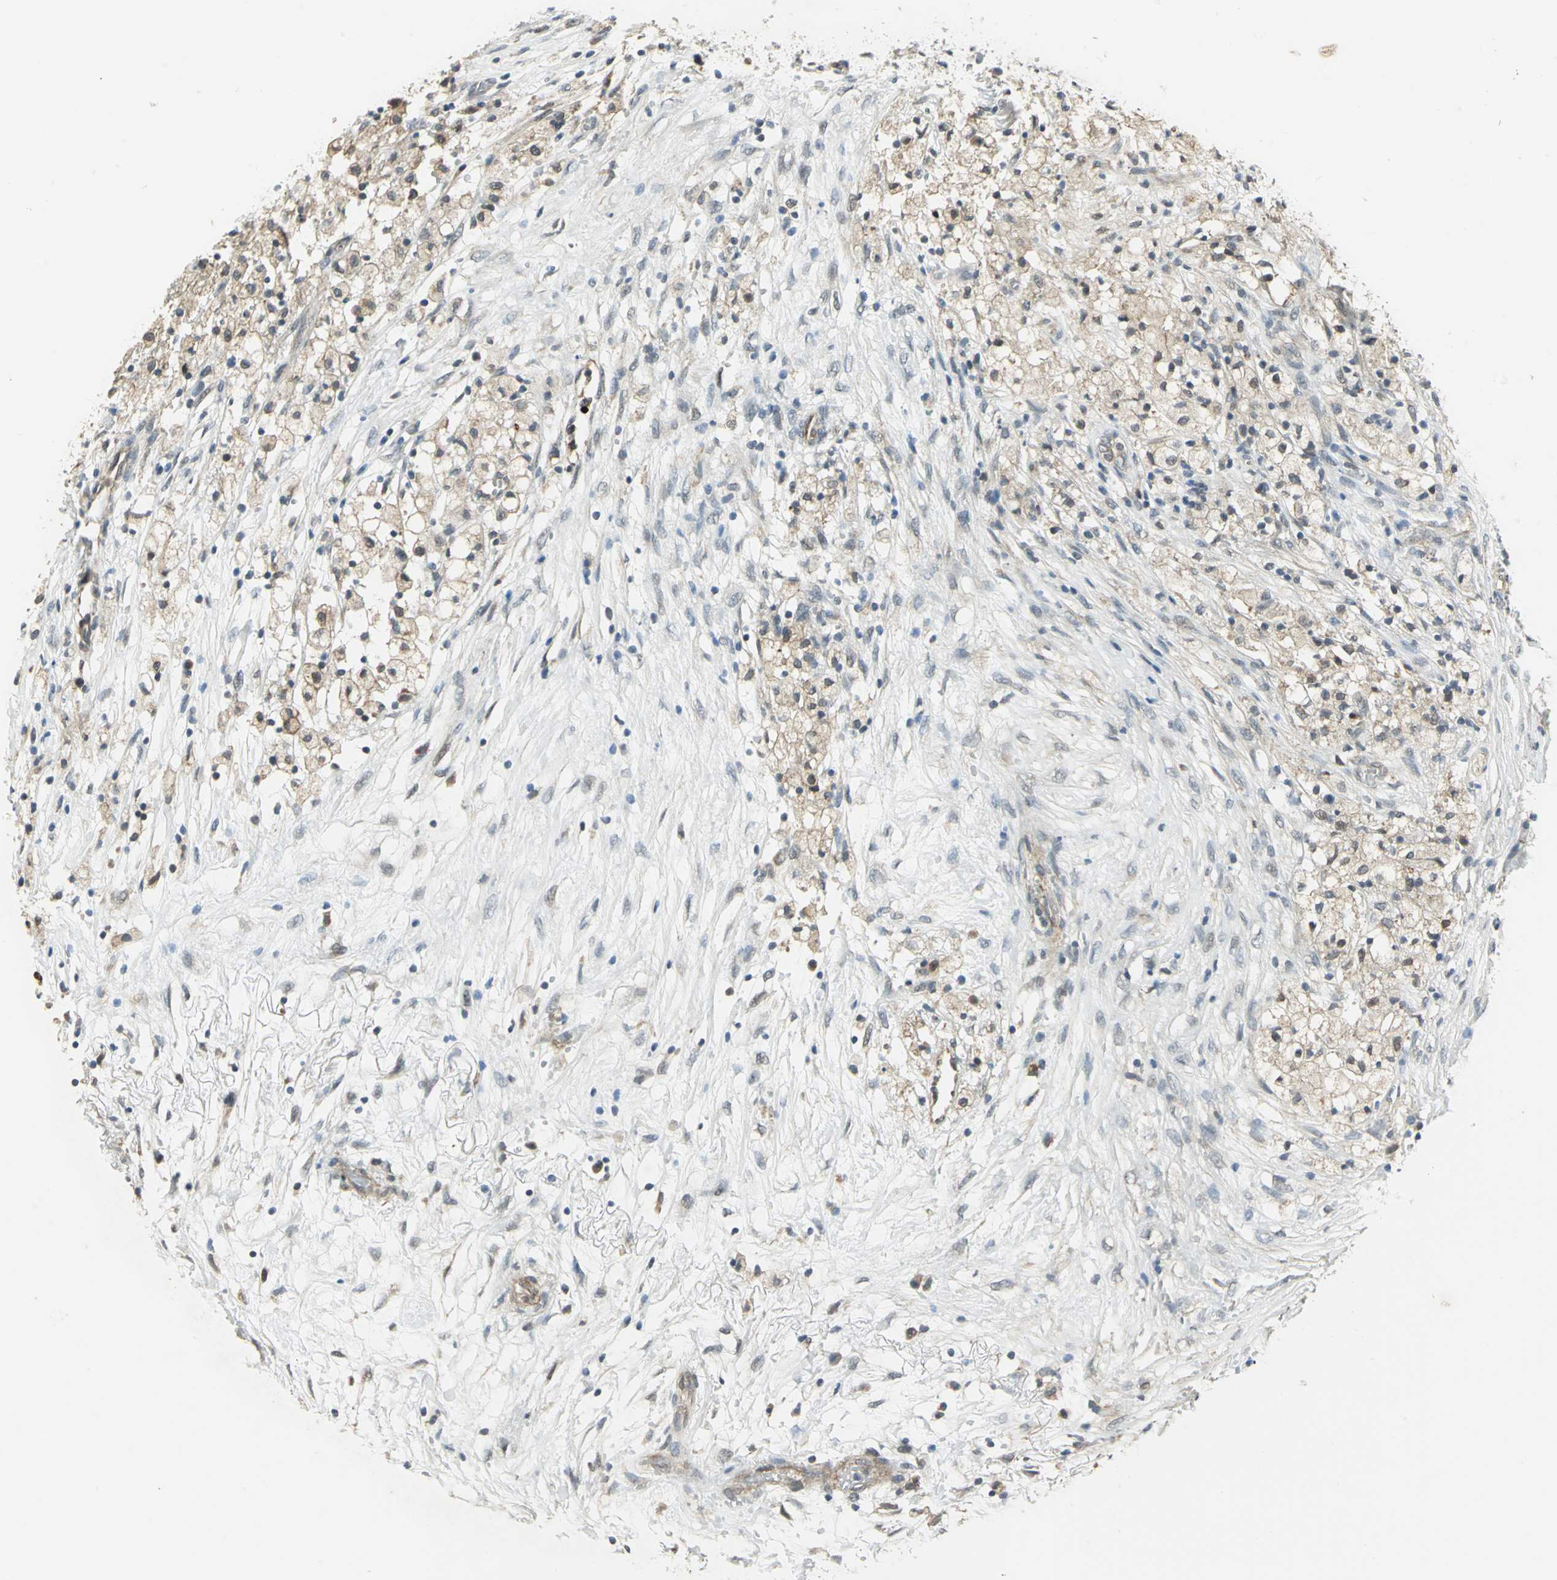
{"staining": {"intensity": "weak", "quantity": "25%-75%", "location": "cytoplasmic/membranous"}, "tissue": "ovarian cancer", "cell_type": "Tumor cells", "image_type": "cancer", "snomed": [{"axis": "morphology", "description": "Carcinoma, endometroid"}, {"axis": "topography", "description": "Ovary"}], "caption": "The image exhibits immunohistochemical staining of ovarian cancer (endometroid carcinoma). There is weak cytoplasmic/membranous expression is seen in about 25%-75% of tumor cells.", "gene": "PLAGL2", "patient": {"sex": "female", "age": 42}}